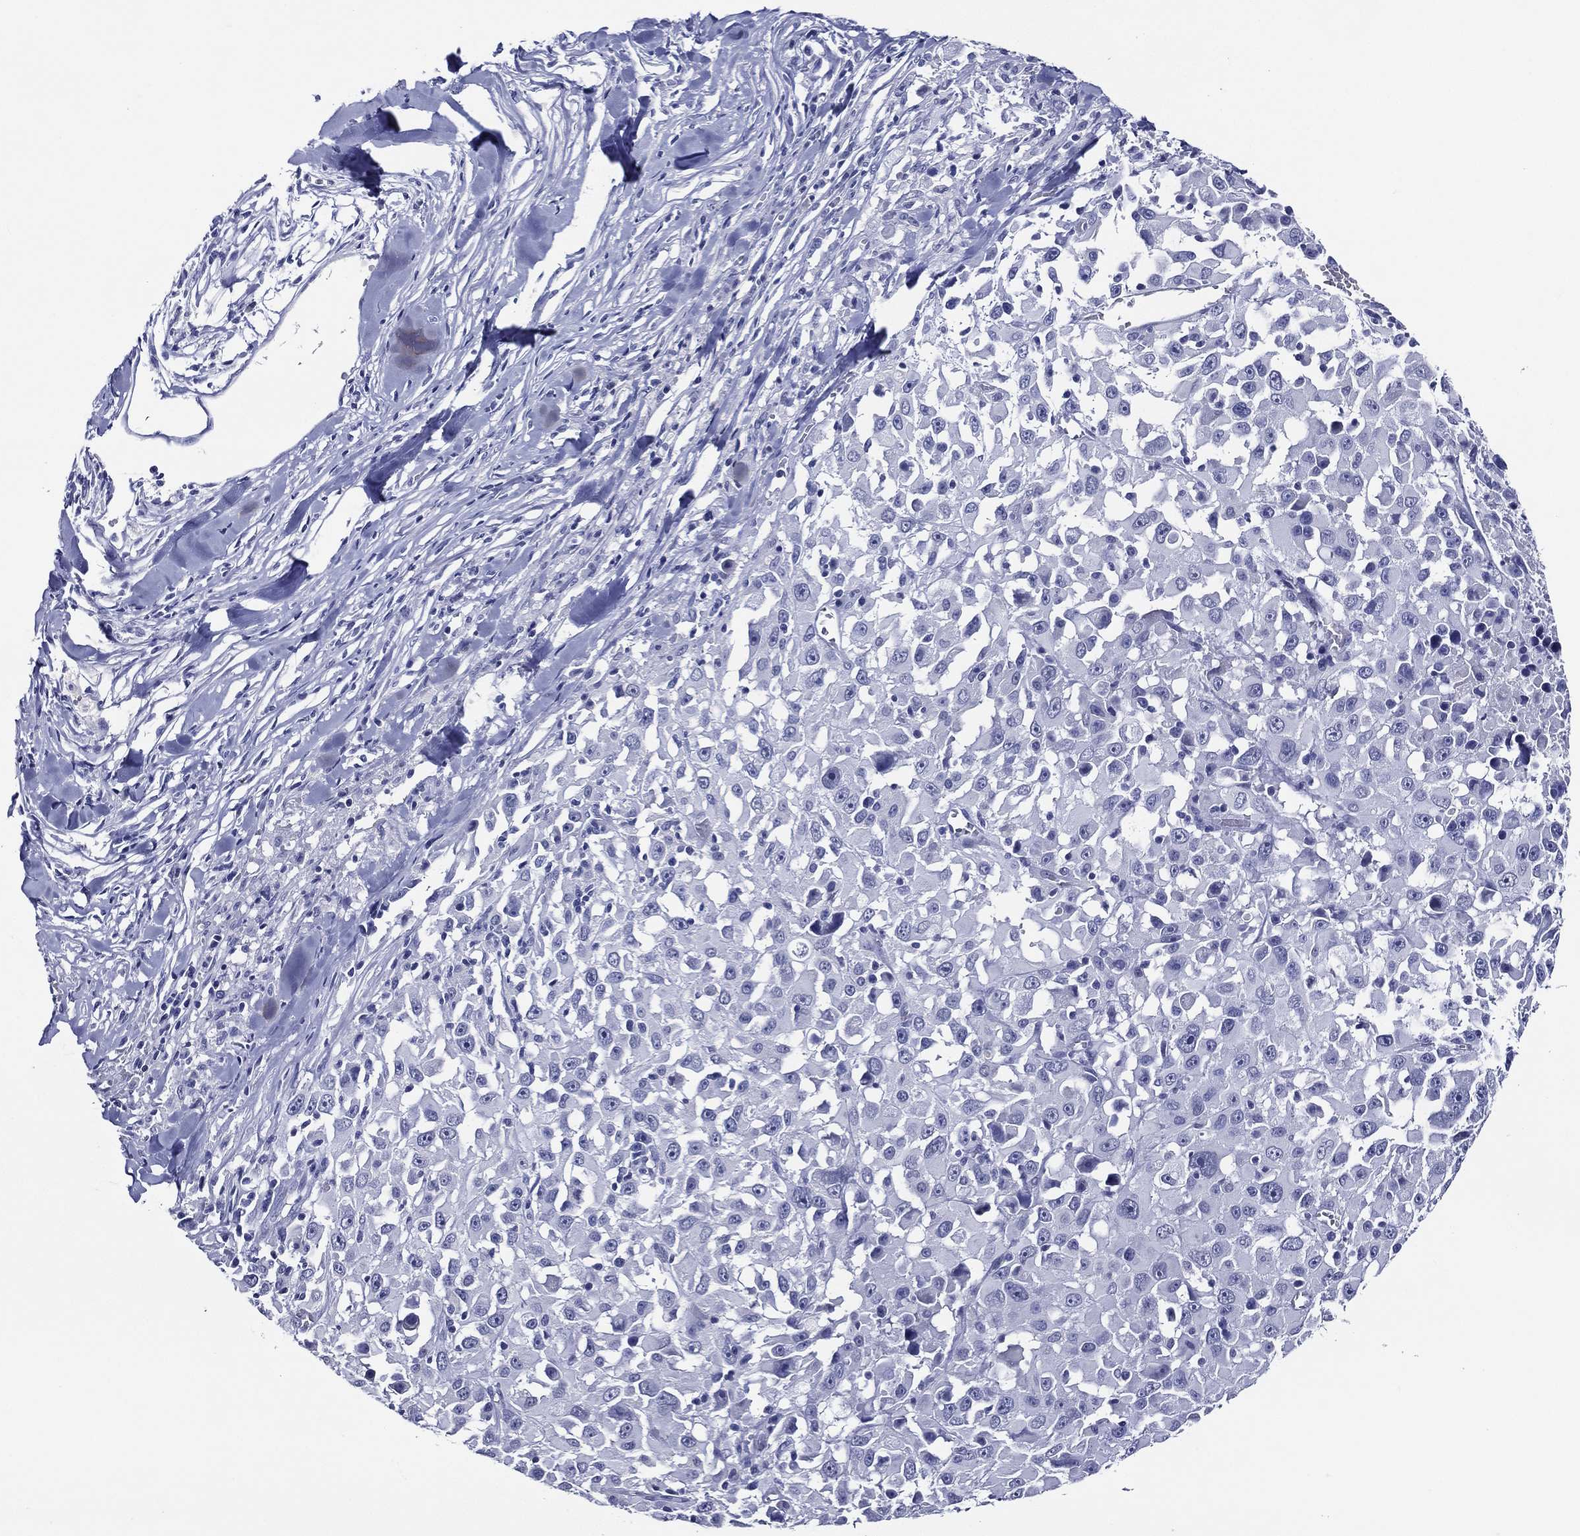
{"staining": {"intensity": "negative", "quantity": "none", "location": "none"}, "tissue": "melanoma", "cell_type": "Tumor cells", "image_type": "cancer", "snomed": [{"axis": "morphology", "description": "Malignant melanoma, Metastatic site"}, {"axis": "topography", "description": "Lymph node"}], "caption": "A micrograph of human malignant melanoma (metastatic site) is negative for staining in tumor cells. (DAB (3,3'-diaminobenzidine) IHC with hematoxylin counter stain).", "gene": "ACE2", "patient": {"sex": "male", "age": 50}}